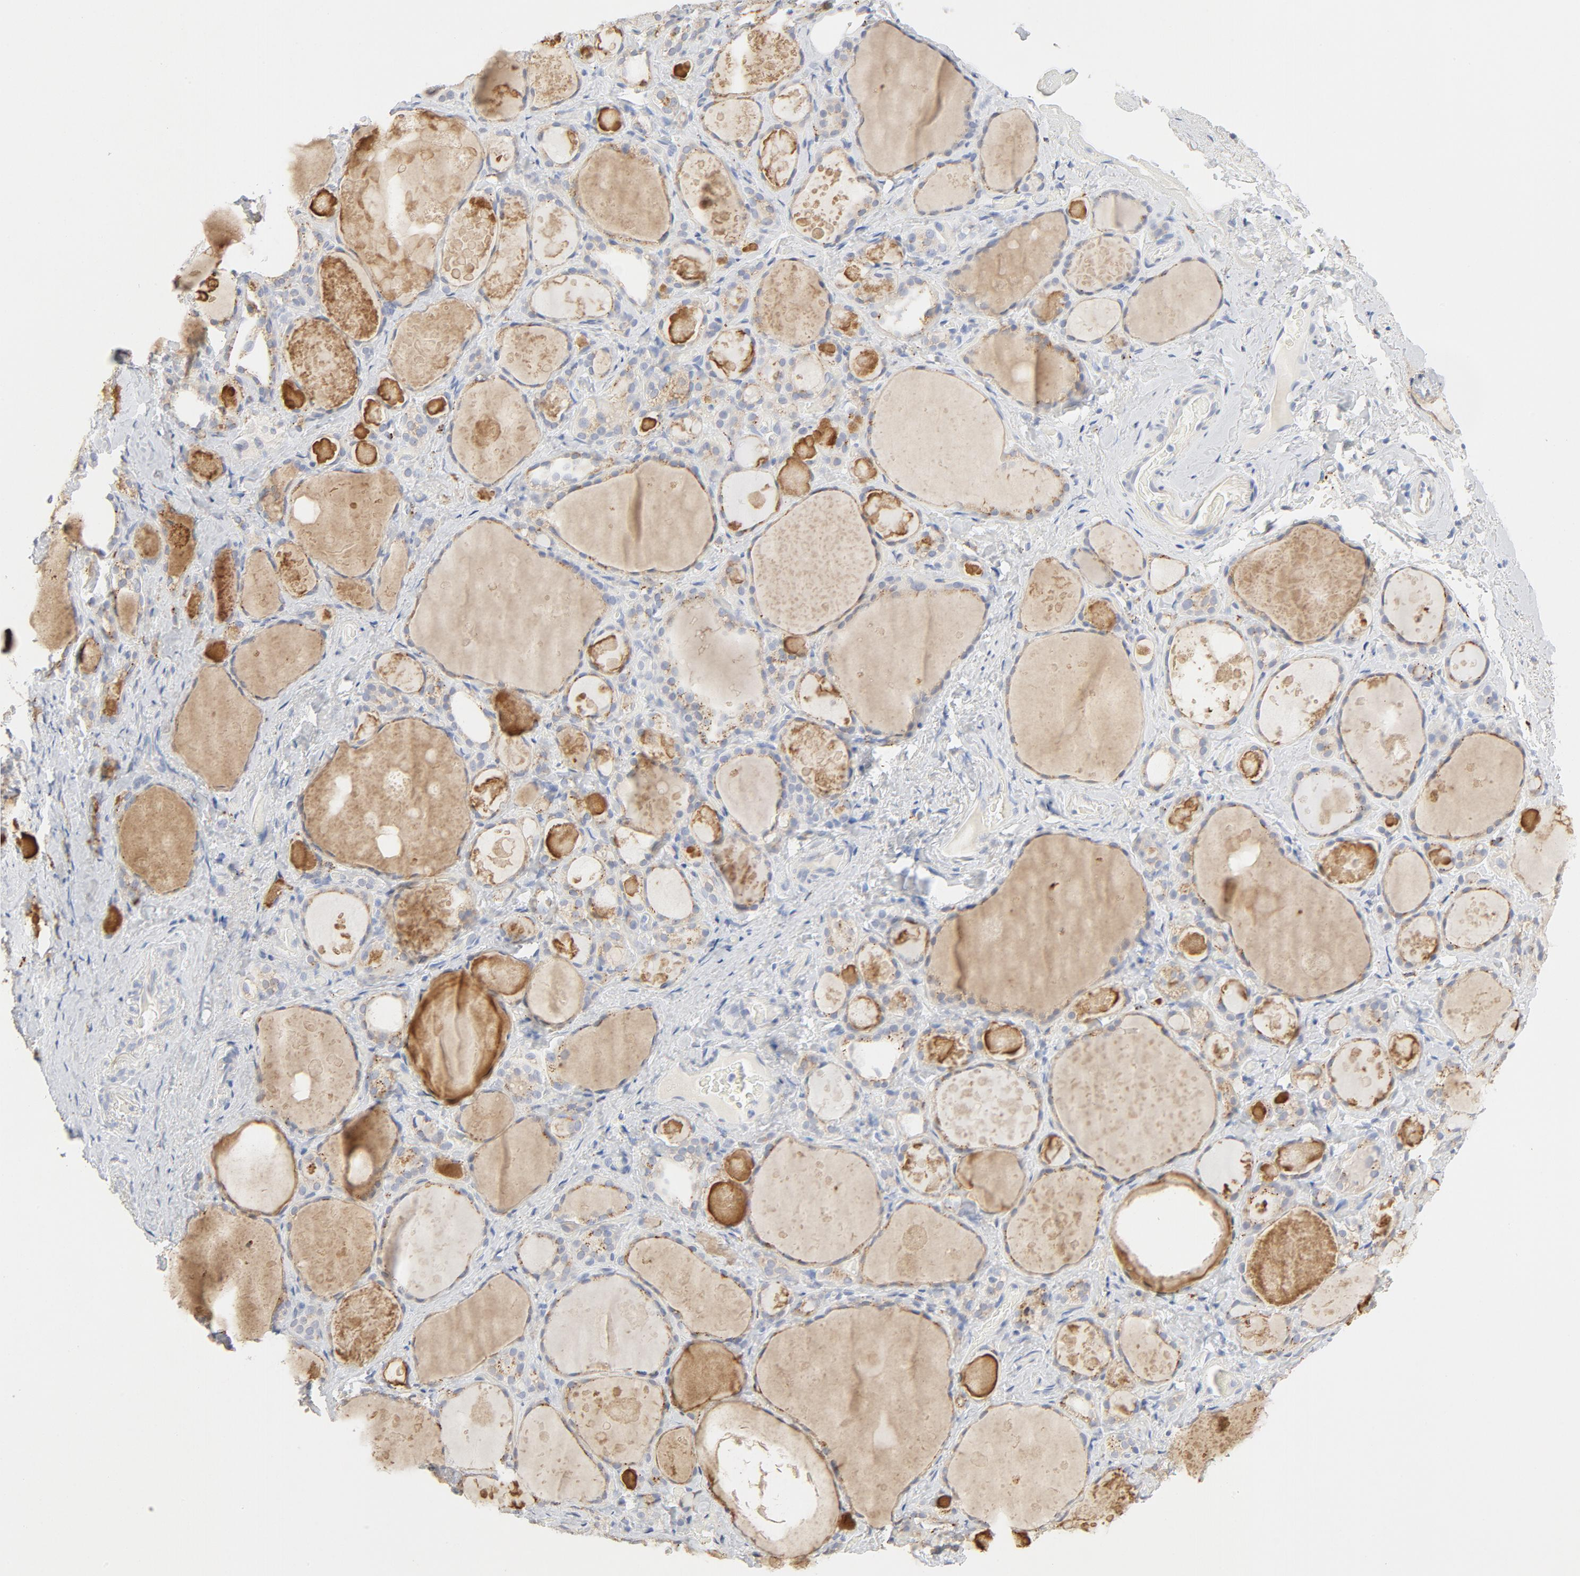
{"staining": {"intensity": "weak", "quantity": ">75%", "location": "cytoplasmic/membranous"}, "tissue": "thyroid gland", "cell_type": "Glandular cells", "image_type": "normal", "snomed": [{"axis": "morphology", "description": "Normal tissue, NOS"}, {"axis": "topography", "description": "Thyroid gland"}], "caption": "Immunohistochemistry (IHC) of benign thyroid gland shows low levels of weak cytoplasmic/membranous positivity in about >75% of glandular cells. (brown staining indicates protein expression, while blue staining denotes nuclei).", "gene": "MAGEB17", "patient": {"sex": "female", "age": 75}}